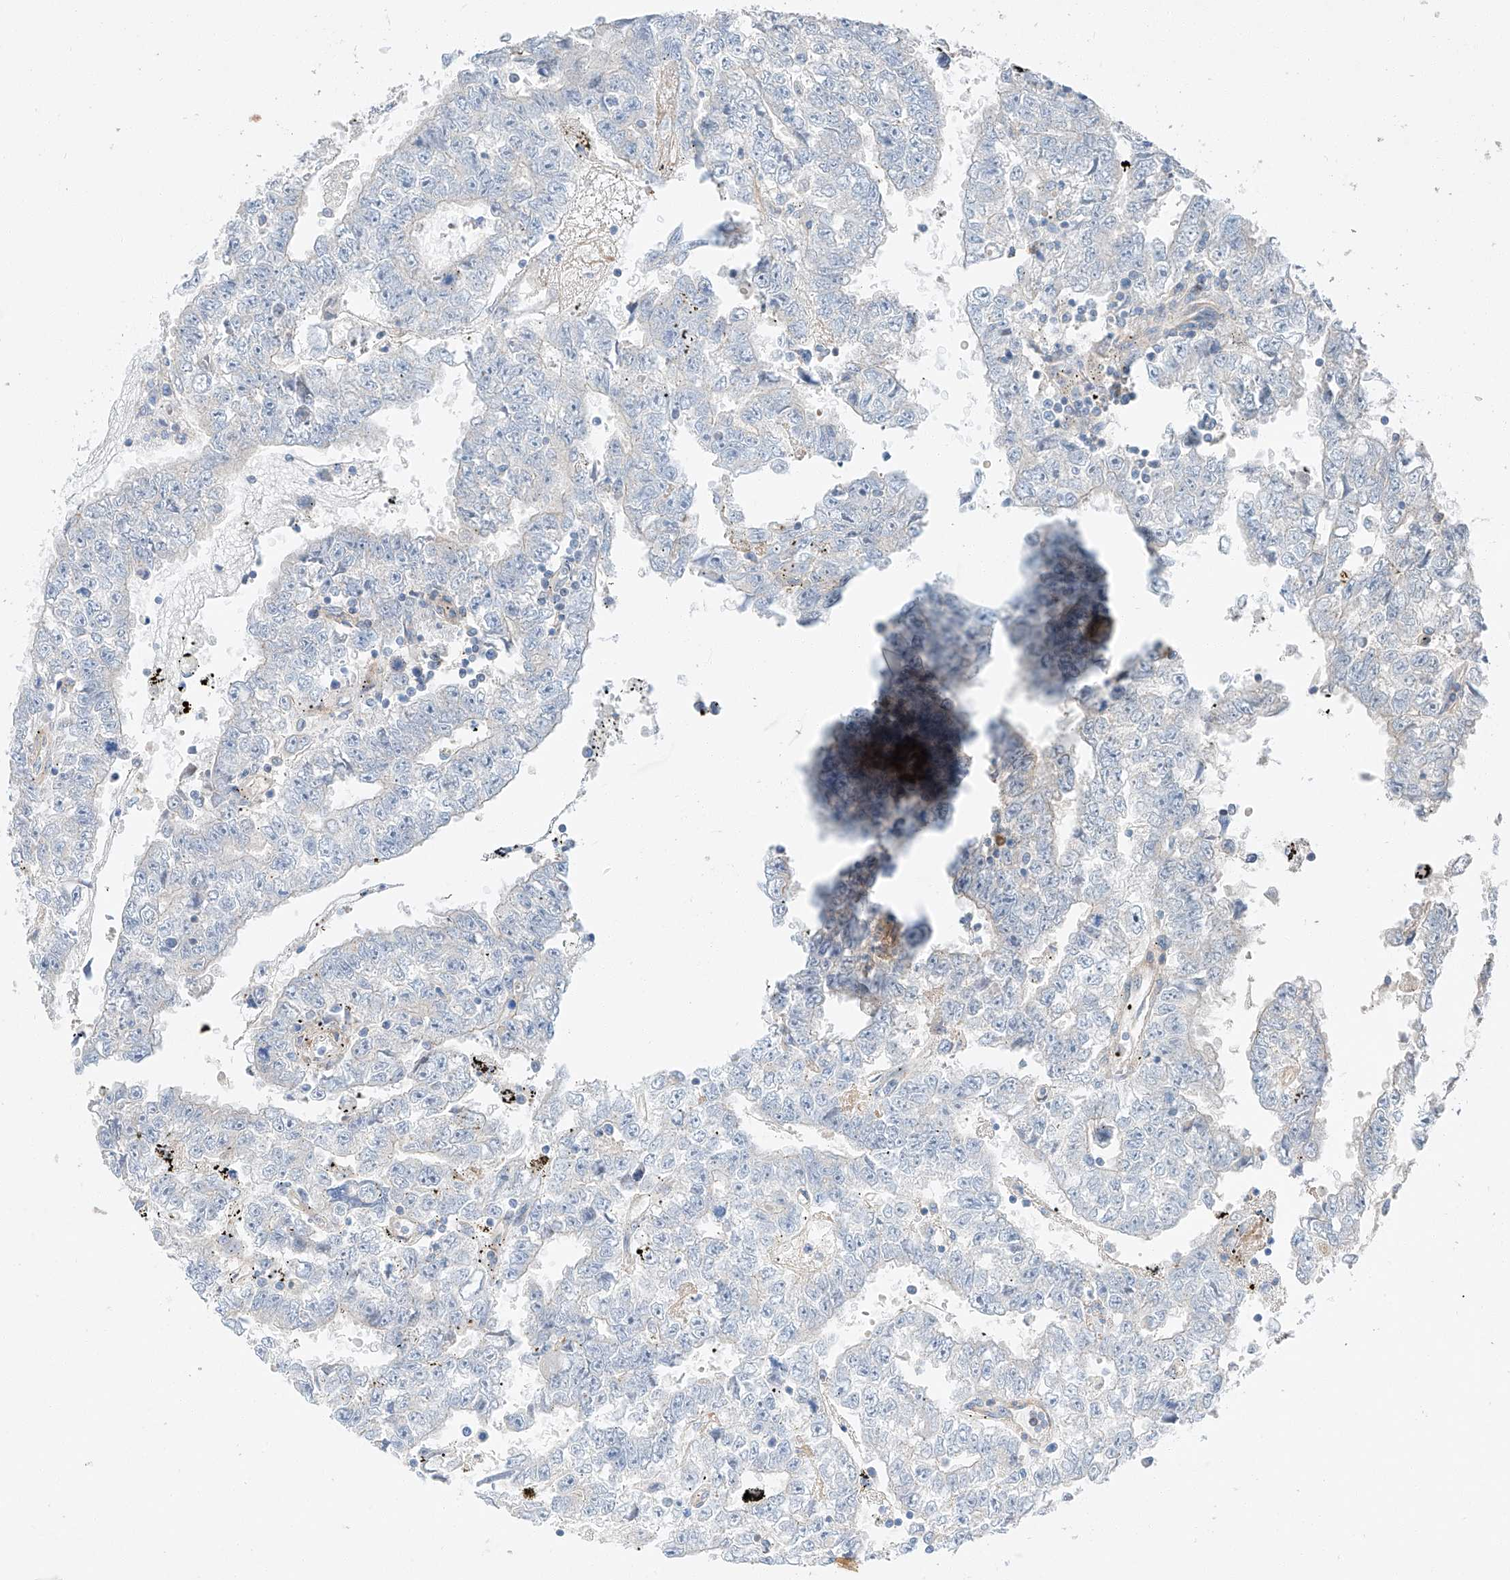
{"staining": {"intensity": "negative", "quantity": "none", "location": "none"}, "tissue": "testis cancer", "cell_type": "Tumor cells", "image_type": "cancer", "snomed": [{"axis": "morphology", "description": "Carcinoma, Embryonal, NOS"}, {"axis": "topography", "description": "Testis"}], "caption": "The photomicrograph exhibits no staining of tumor cells in embryonal carcinoma (testis).", "gene": "MINDY4", "patient": {"sex": "male", "age": 25}}